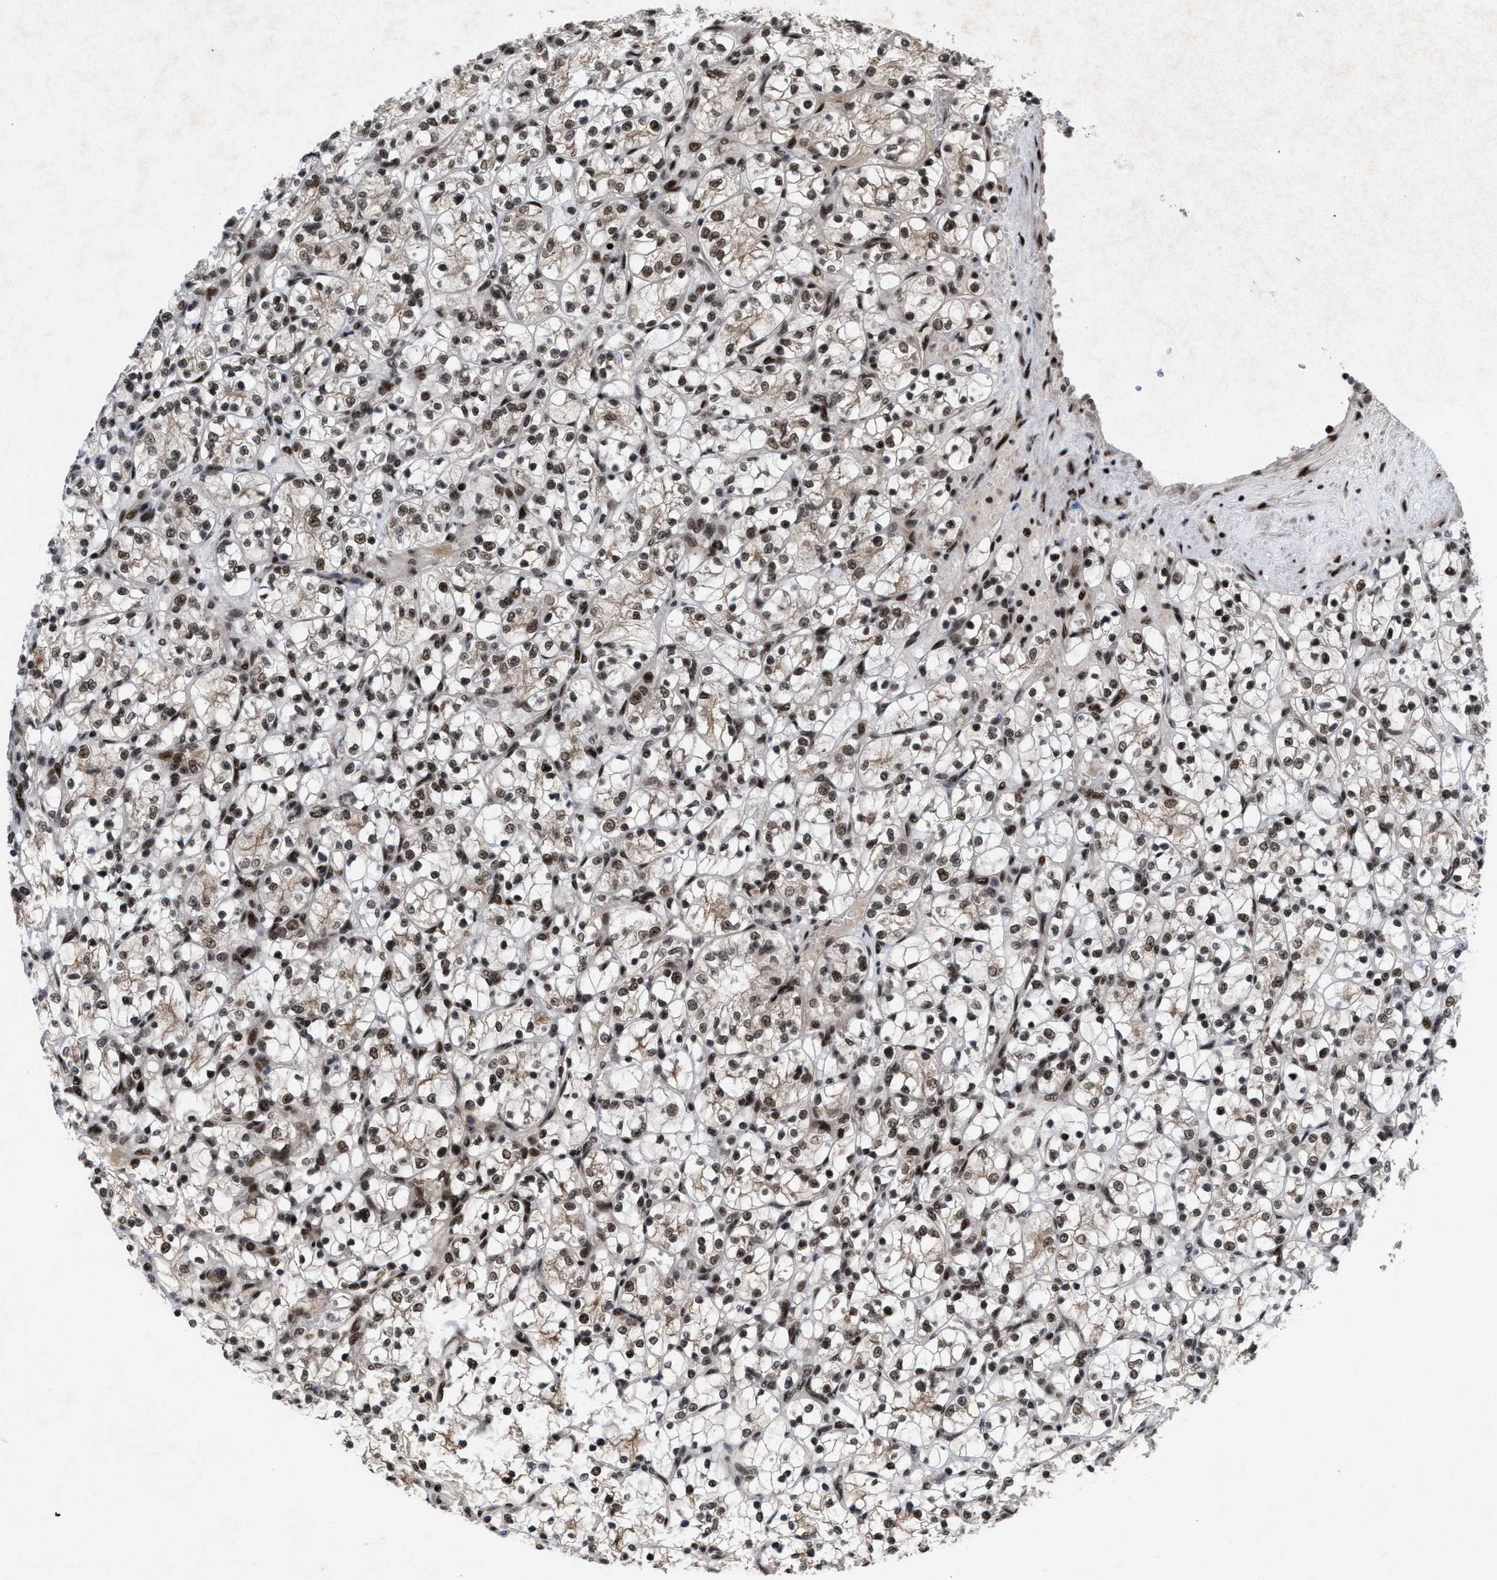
{"staining": {"intensity": "moderate", "quantity": ">75%", "location": "nuclear"}, "tissue": "renal cancer", "cell_type": "Tumor cells", "image_type": "cancer", "snomed": [{"axis": "morphology", "description": "Adenocarcinoma, NOS"}, {"axis": "topography", "description": "Kidney"}], "caption": "The image reveals a brown stain indicating the presence of a protein in the nuclear of tumor cells in renal adenocarcinoma.", "gene": "WIZ", "patient": {"sex": "female", "age": 69}}